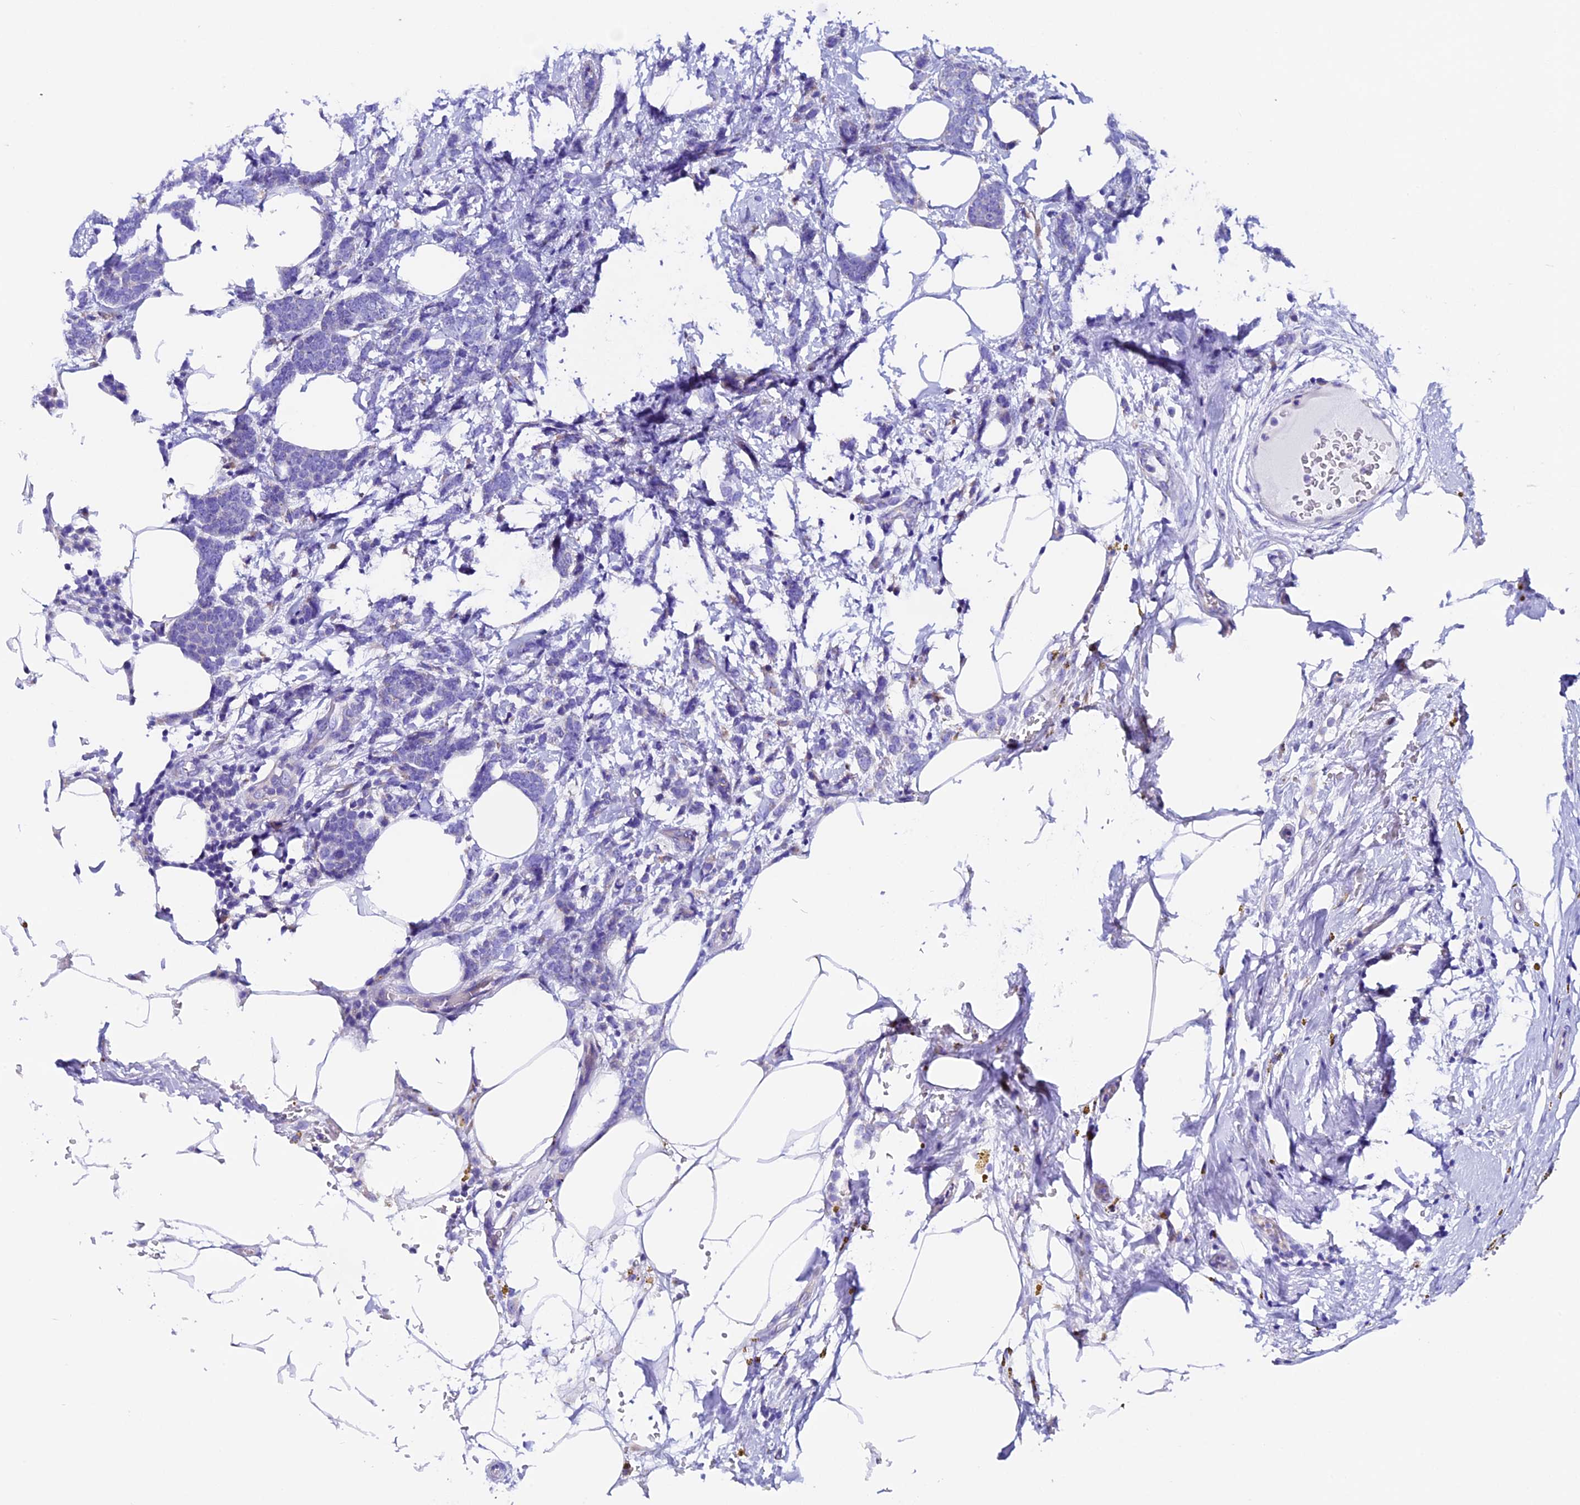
{"staining": {"intensity": "negative", "quantity": "none", "location": "none"}, "tissue": "breast cancer", "cell_type": "Tumor cells", "image_type": "cancer", "snomed": [{"axis": "morphology", "description": "Lobular carcinoma"}, {"axis": "topography", "description": "Breast"}], "caption": "High power microscopy image of an immunohistochemistry histopathology image of breast lobular carcinoma, revealing no significant expression in tumor cells.", "gene": "COMTD1", "patient": {"sex": "female", "age": 58}}